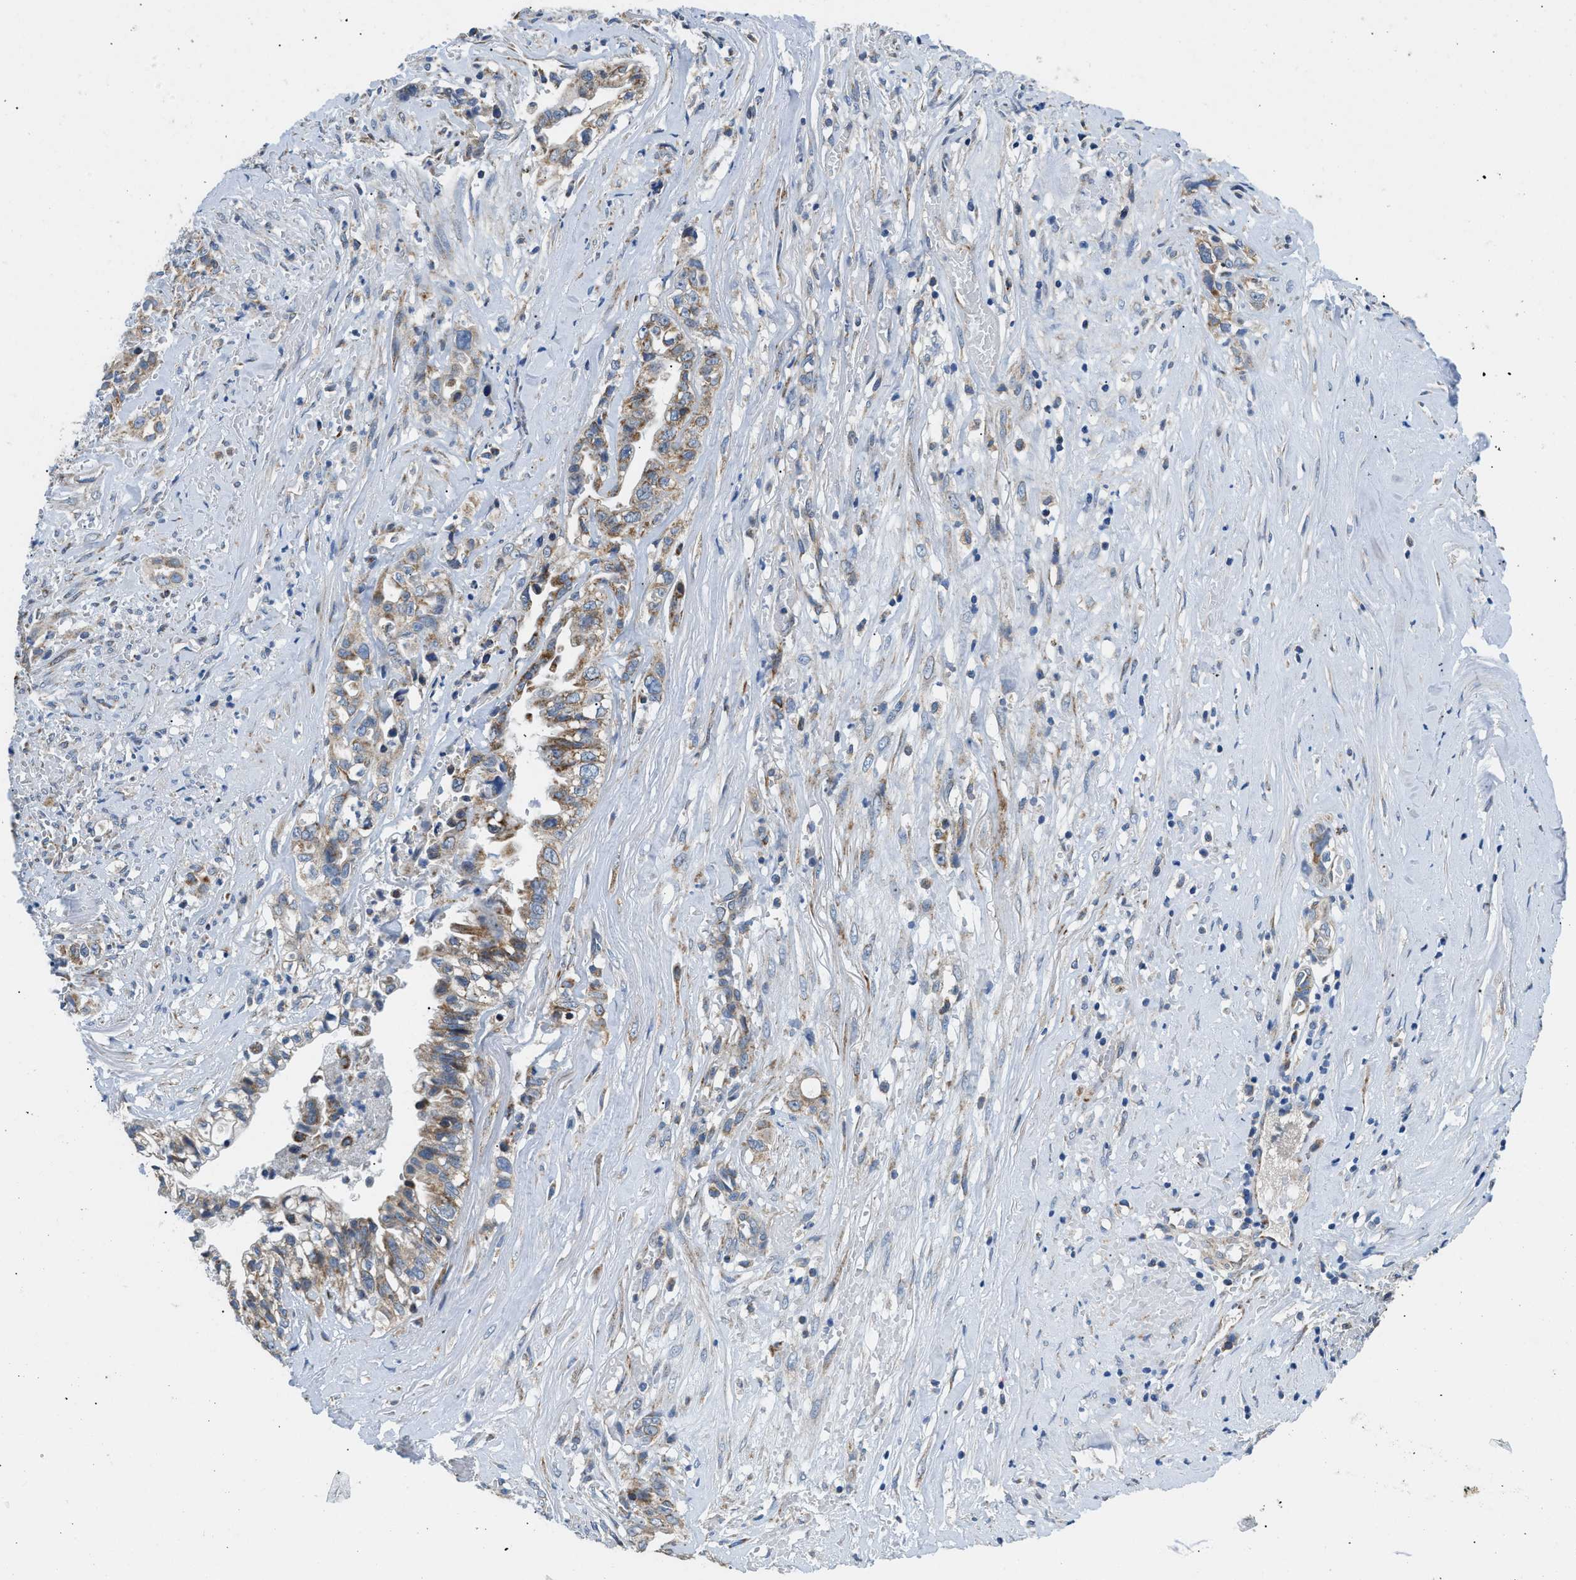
{"staining": {"intensity": "moderate", "quantity": "25%-75%", "location": "cytoplasmic/membranous"}, "tissue": "liver cancer", "cell_type": "Tumor cells", "image_type": "cancer", "snomed": [{"axis": "morphology", "description": "Cholangiocarcinoma"}, {"axis": "topography", "description": "Liver"}], "caption": "Cholangiocarcinoma (liver) stained with immunohistochemistry exhibits moderate cytoplasmic/membranous positivity in about 25%-75% of tumor cells.", "gene": "STK33", "patient": {"sex": "female", "age": 70}}